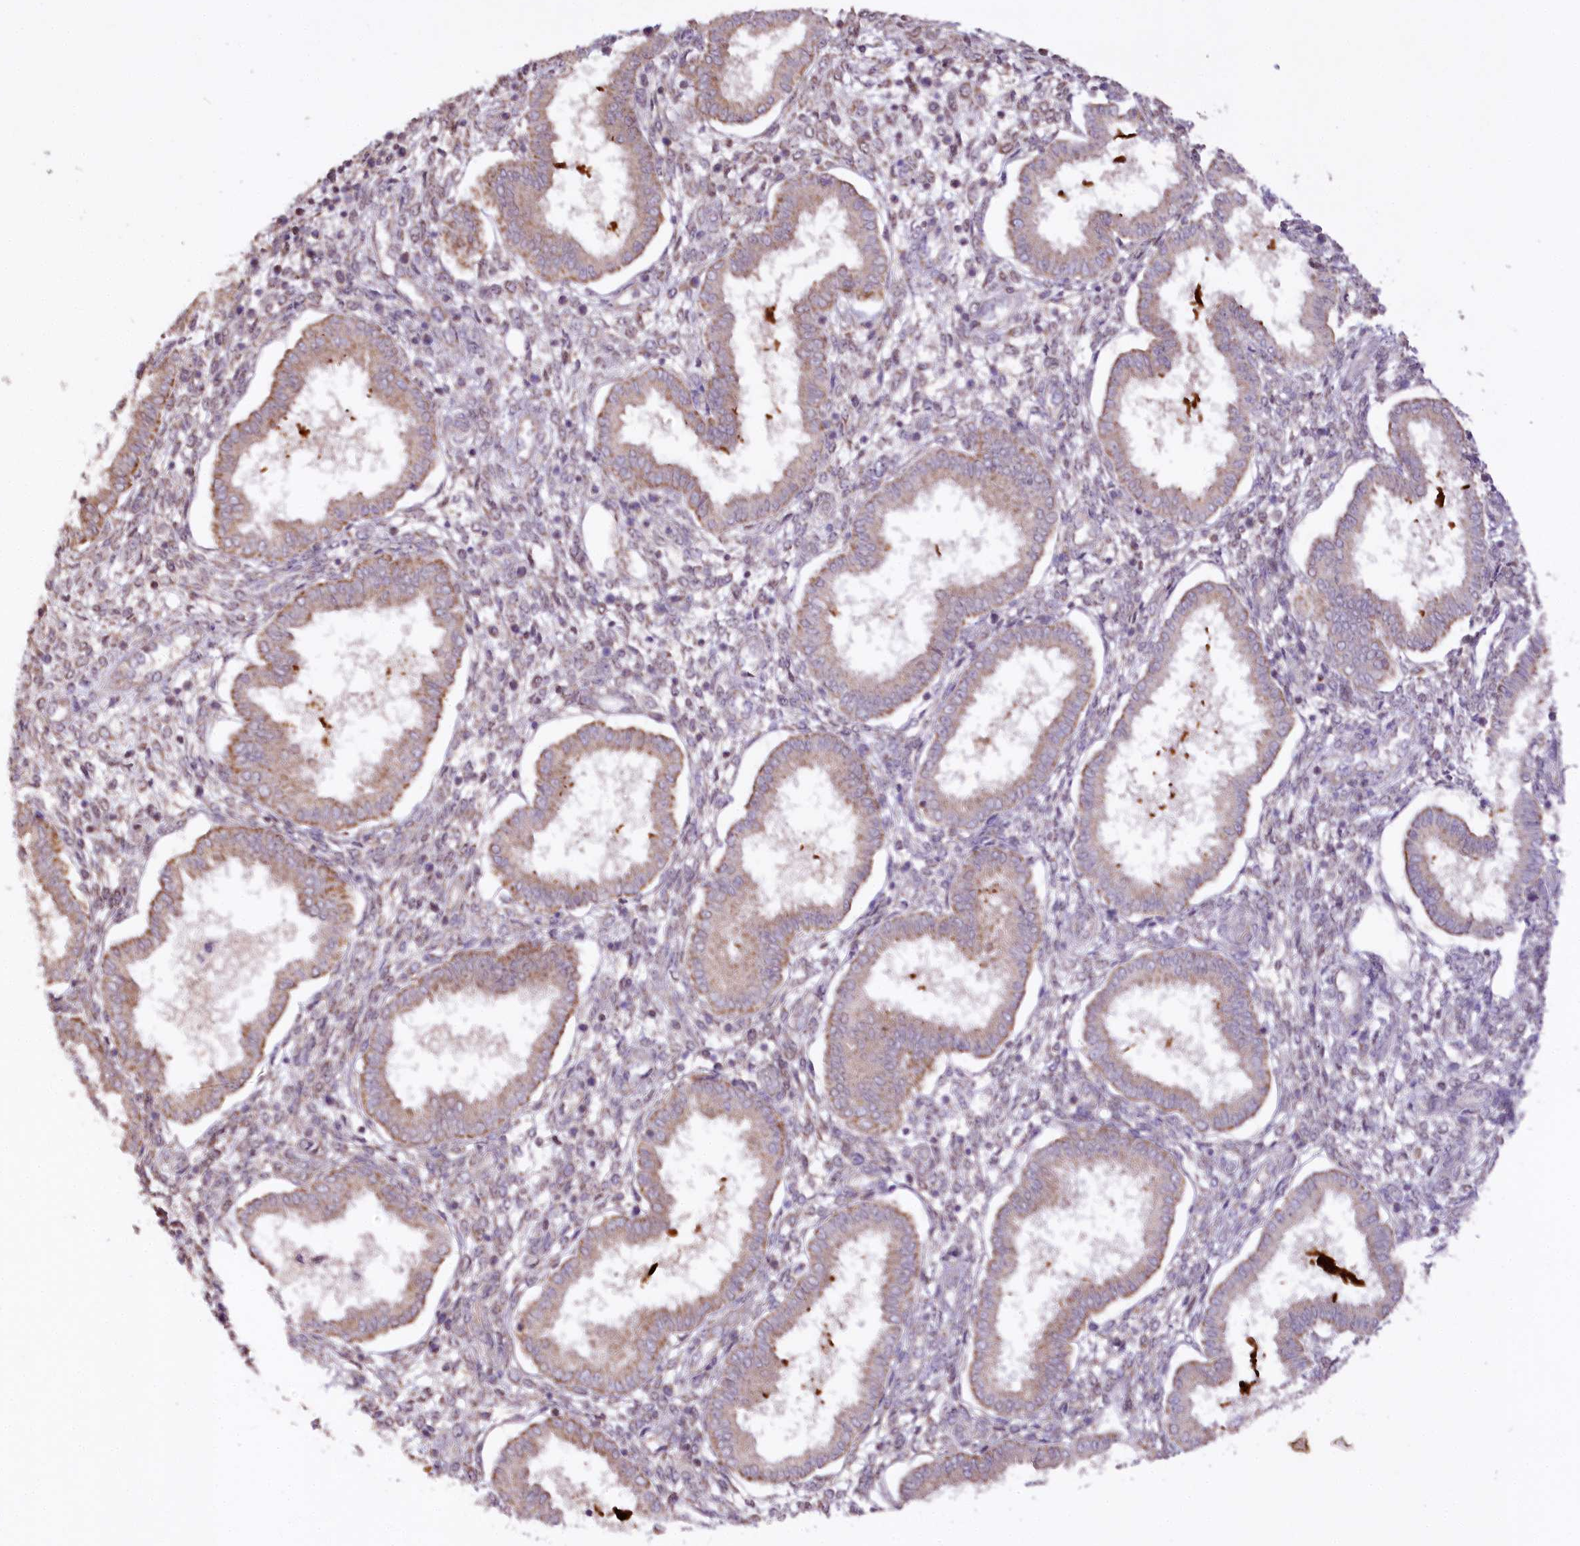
{"staining": {"intensity": "negative", "quantity": "none", "location": "none"}, "tissue": "endometrium", "cell_type": "Cells in endometrial stroma", "image_type": "normal", "snomed": [{"axis": "morphology", "description": "Normal tissue, NOS"}, {"axis": "topography", "description": "Endometrium"}], "caption": "An immunohistochemistry (IHC) histopathology image of normal endometrium is shown. There is no staining in cells in endometrial stroma of endometrium.", "gene": "ZNF226", "patient": {"sex": "female", "age": 24}}